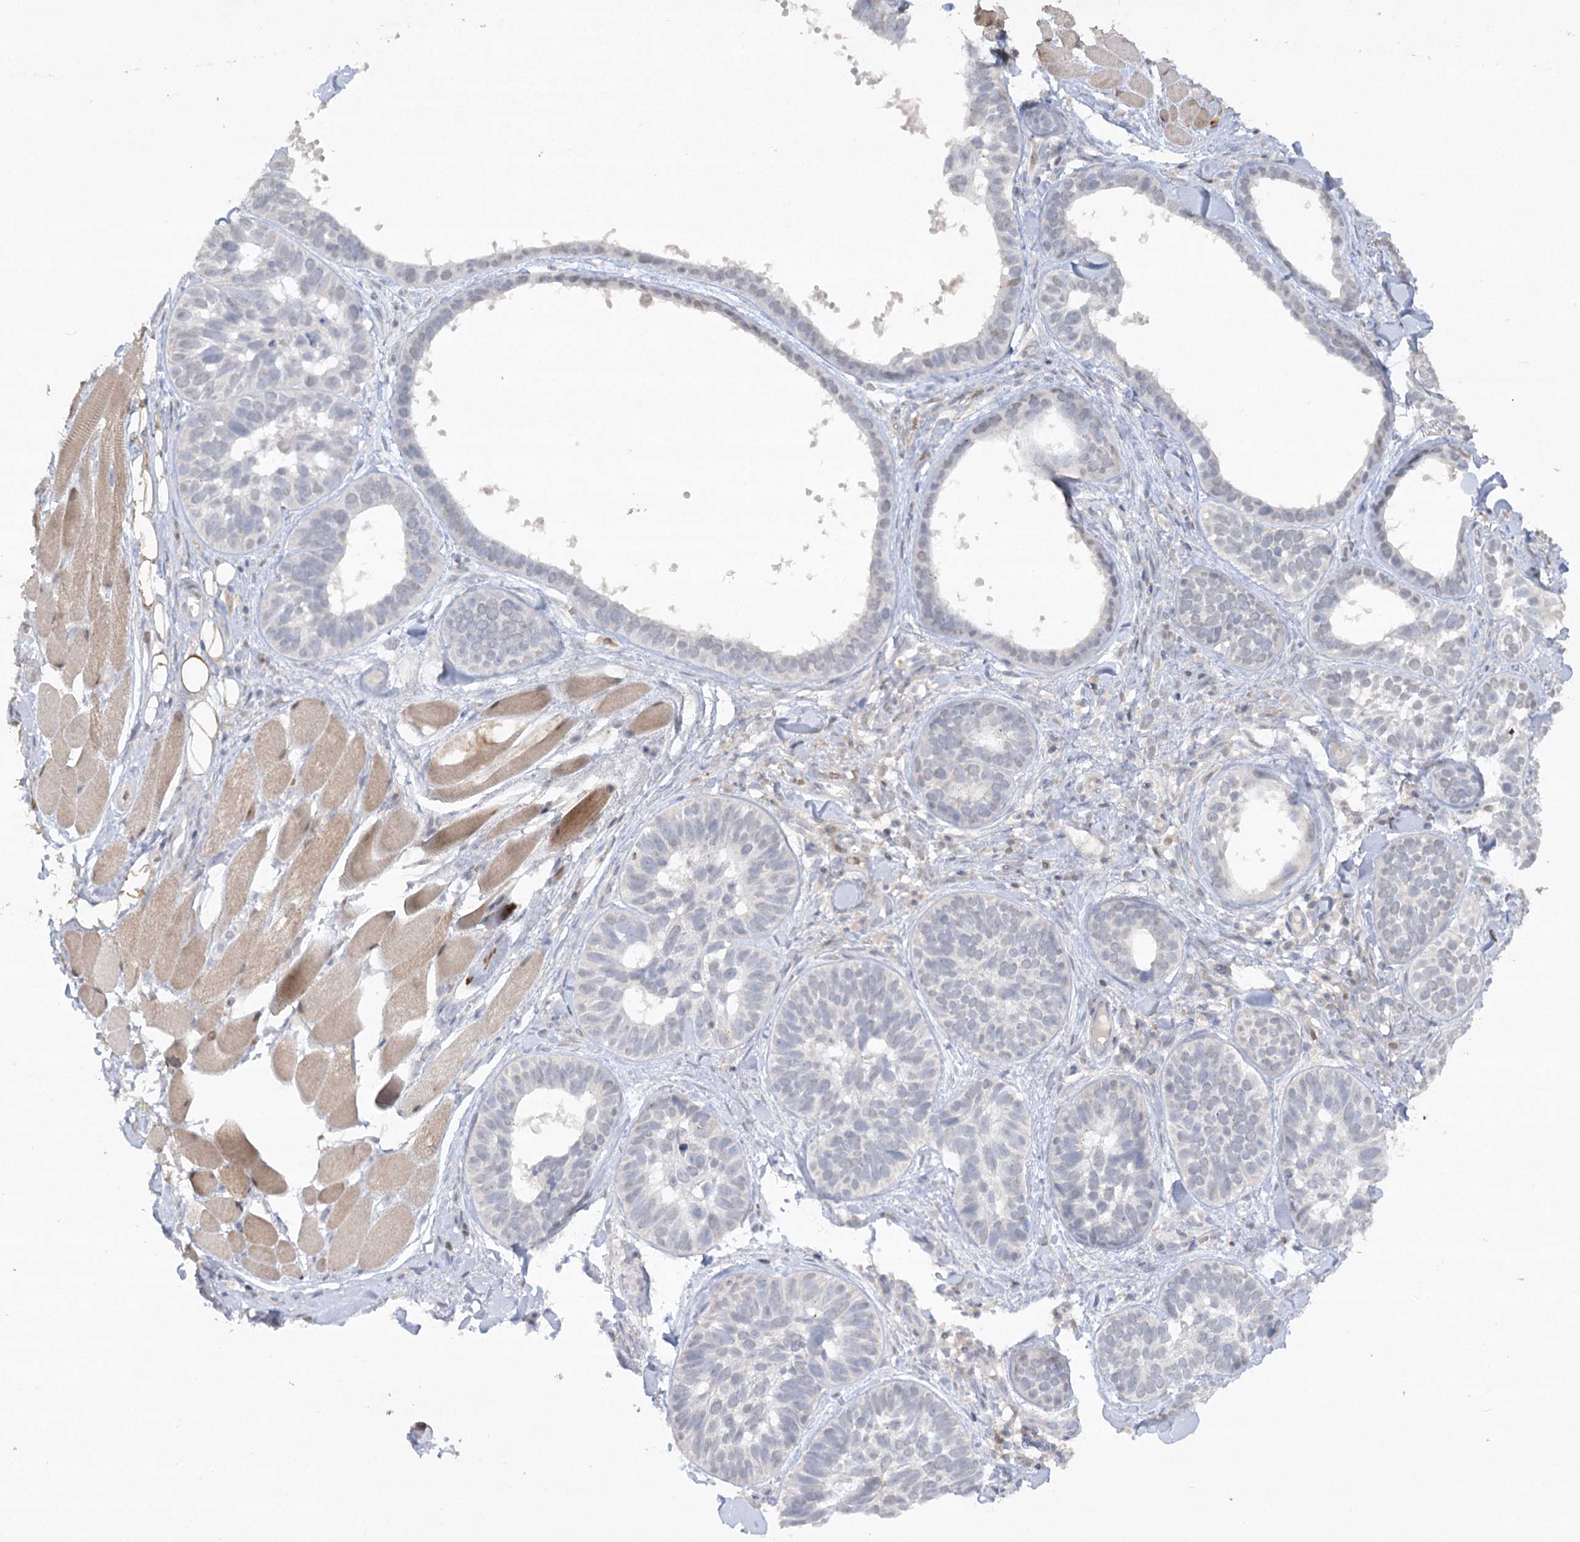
{"staining": {"intensity": "negative", "quantity": "none", "location": "none"}, "tissue": "skin cancer", "cell_type": "Tumor cells", "image_type": "cancer", "snomed": [{"axis": "morphology", "description": "Basal cell carcinoma"}, {"axis": "topography", "description": "Skin"}], "caption": "A photomicrograph of skin cancer stained for a protein exhibits no brown staining in tumor cells.", "gene": "TRAF3IP1", "patient": {"sex": "male", "age": 62}}